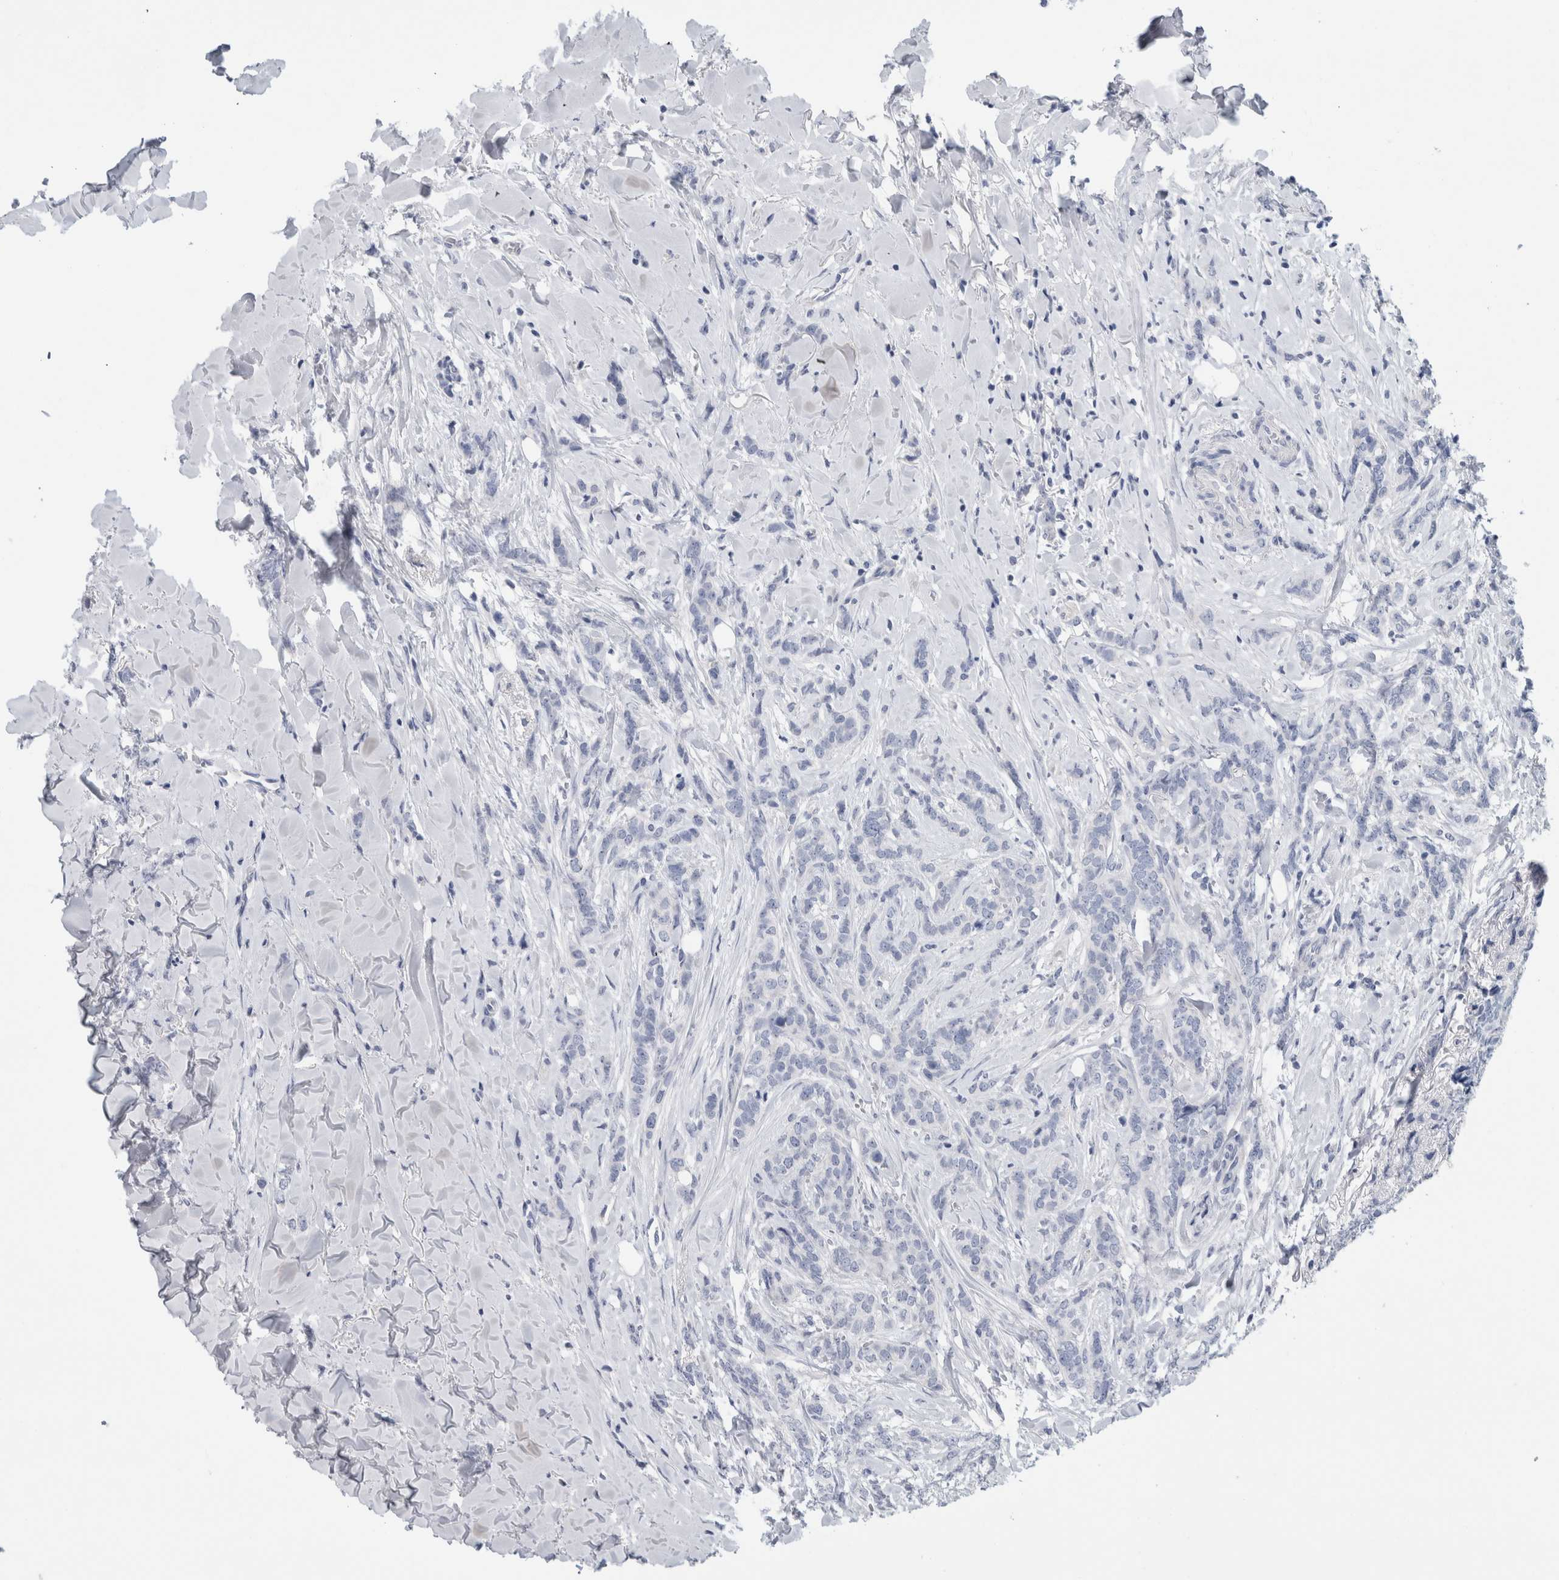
{"staining": {"intensity": "negative", "quantity": "none", "location": "none"}, "tissue": "breast cancer", "cell_type": "Tumor cells", "image_type": "cancer", "snomed": [{"axis": "morphology", "description": "Lobular carcinoma"}, {"axis": "topography", "description": "Skin"}, {"axis": "topography", "description": "Breast"}], "caption": "Tumor cells are negative for protein expression in human lobular carcinoma (breast).", "gene": "TARBP1", "patient": {"sex": "female", "age": 46}}